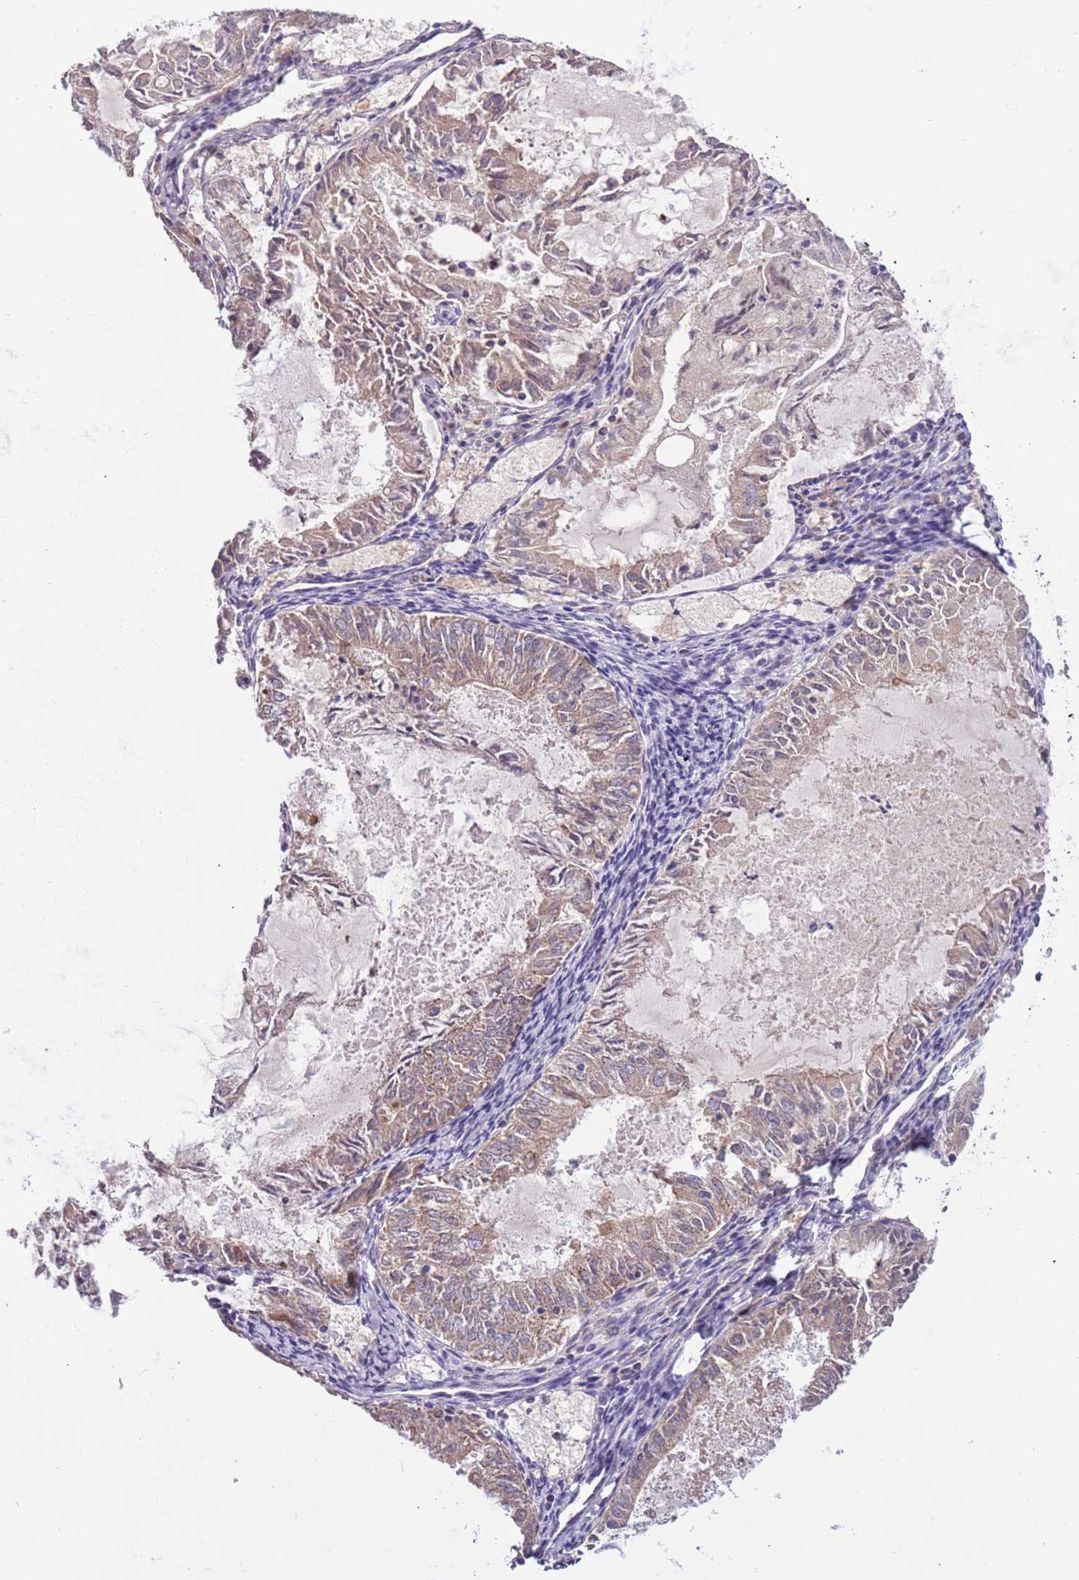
{"staining": {"intensity": "moderate", "quantity": ">75%", "location": "cytoplasmic/membranous"}, "tissue": "endometrial cancer", "cell_type": "Tumor cells", "image_type": "cancer", "snomed": [{"axis": "morphology", "description": "Adenocarcinoma, NOS"}, {"axis": "topography", "description": "Endometrium"}], "caption": "About >75% of tumor cells in adenocarcinoma (endometrial) display moderate cytoplasmic/membranous protein expression as visualized by brown immunohistochemical staining.", "gene": "SHROOM3", "patient": {"sex": "female", "age": 57}}